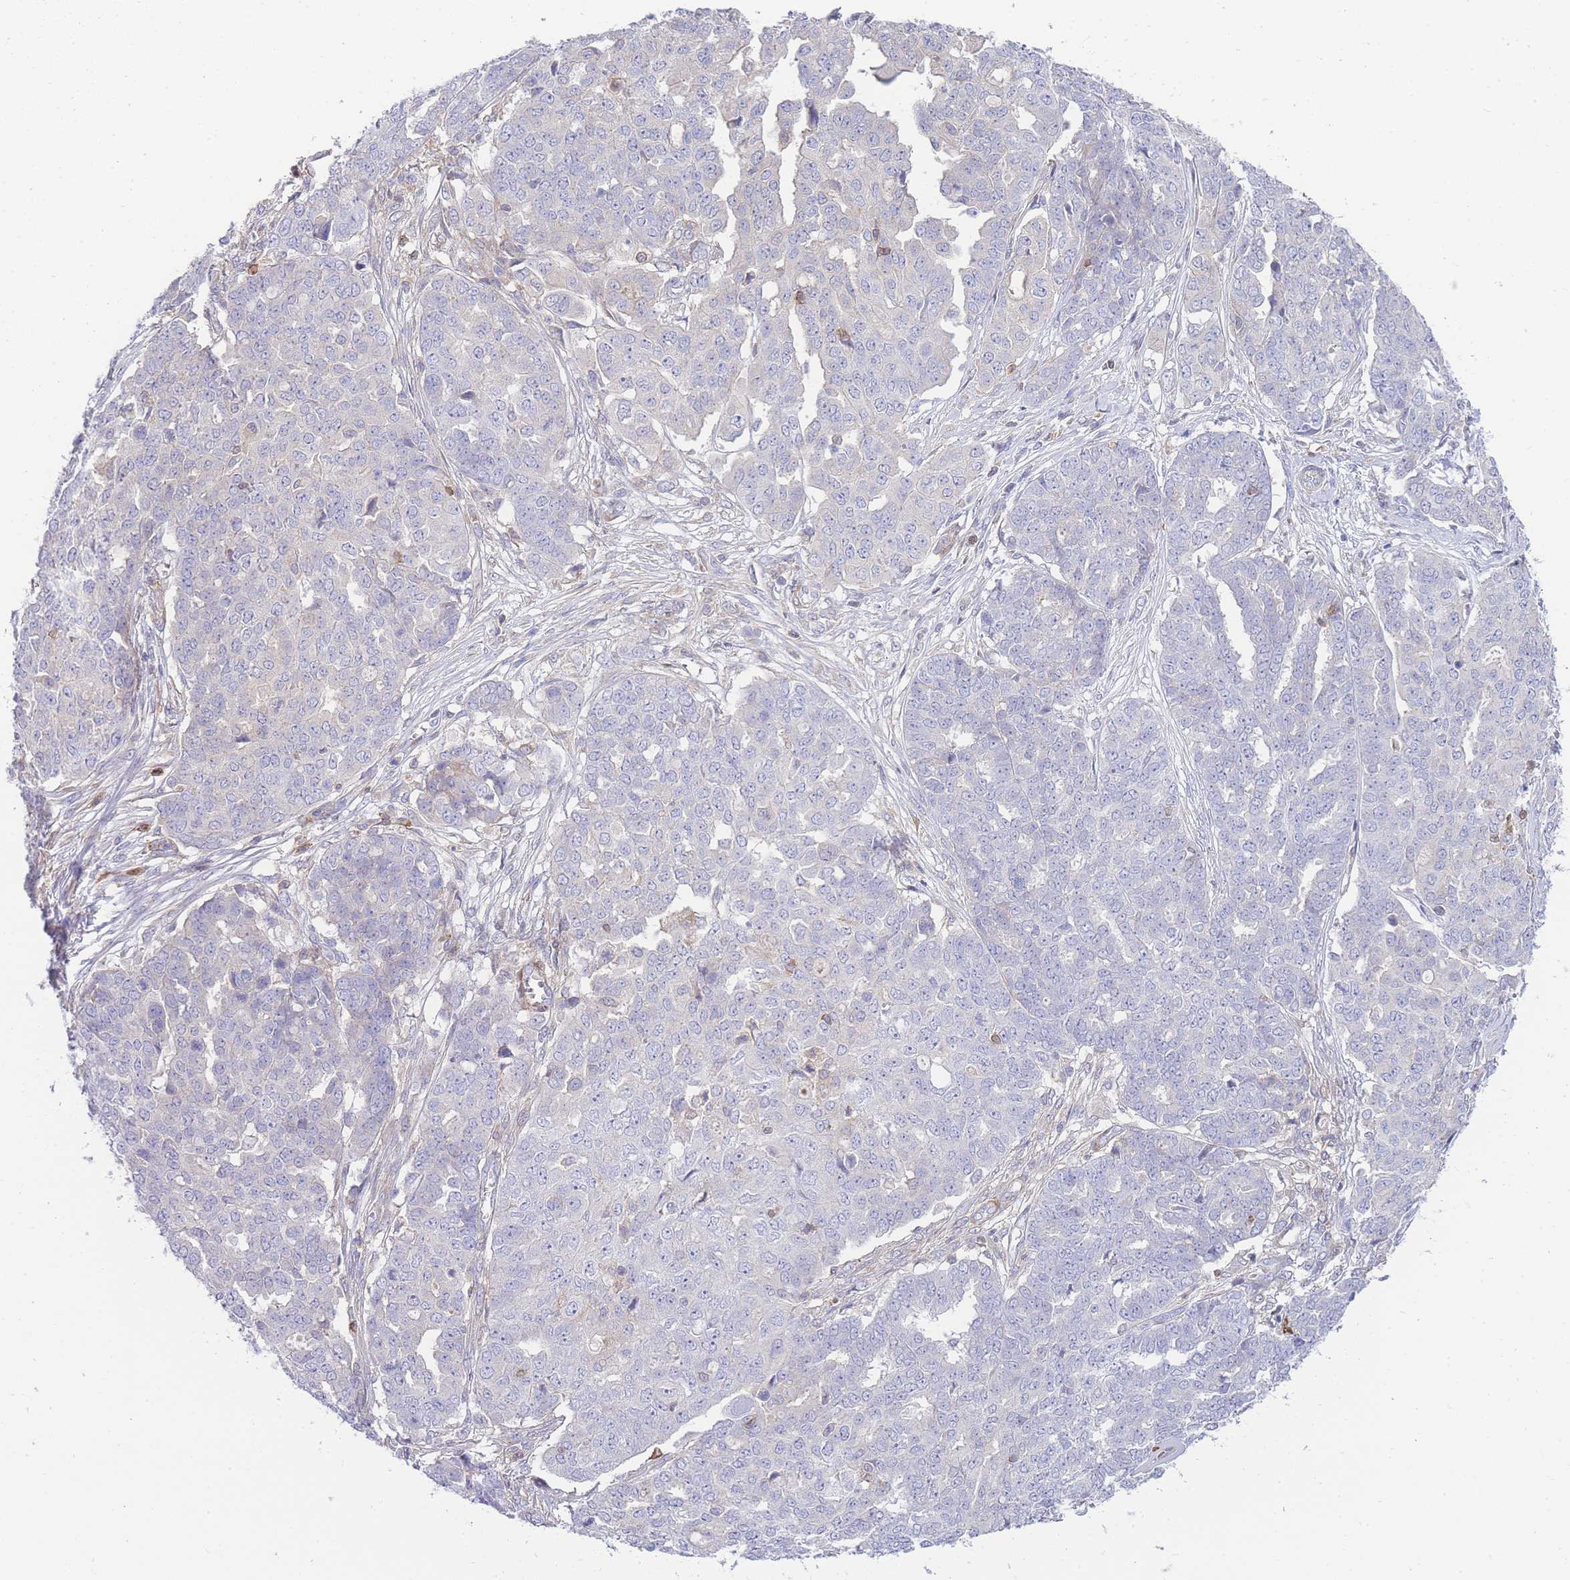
{"staining": {"intensity": "negative", "quantity": "none", "location": "none"}, "tissue": "ovarian cancer", "cell_type": "Tumor cells", "image_type": "cancer", "snomed": [{"axis": "morphology", "description": "Cystadenocarcinoma, serous, NOS"}, {"axis": "topography", "description": "Soft tissue"}, {"axis": "topography", "description": "Ovary"}], "caption": "Ovarian serous cystadenocarcinoma was stained to show a protein in brown. There is no significant expression in tumor cells.", "gene": "FBN3", "patient": {"sex": "female", "age": 57}}